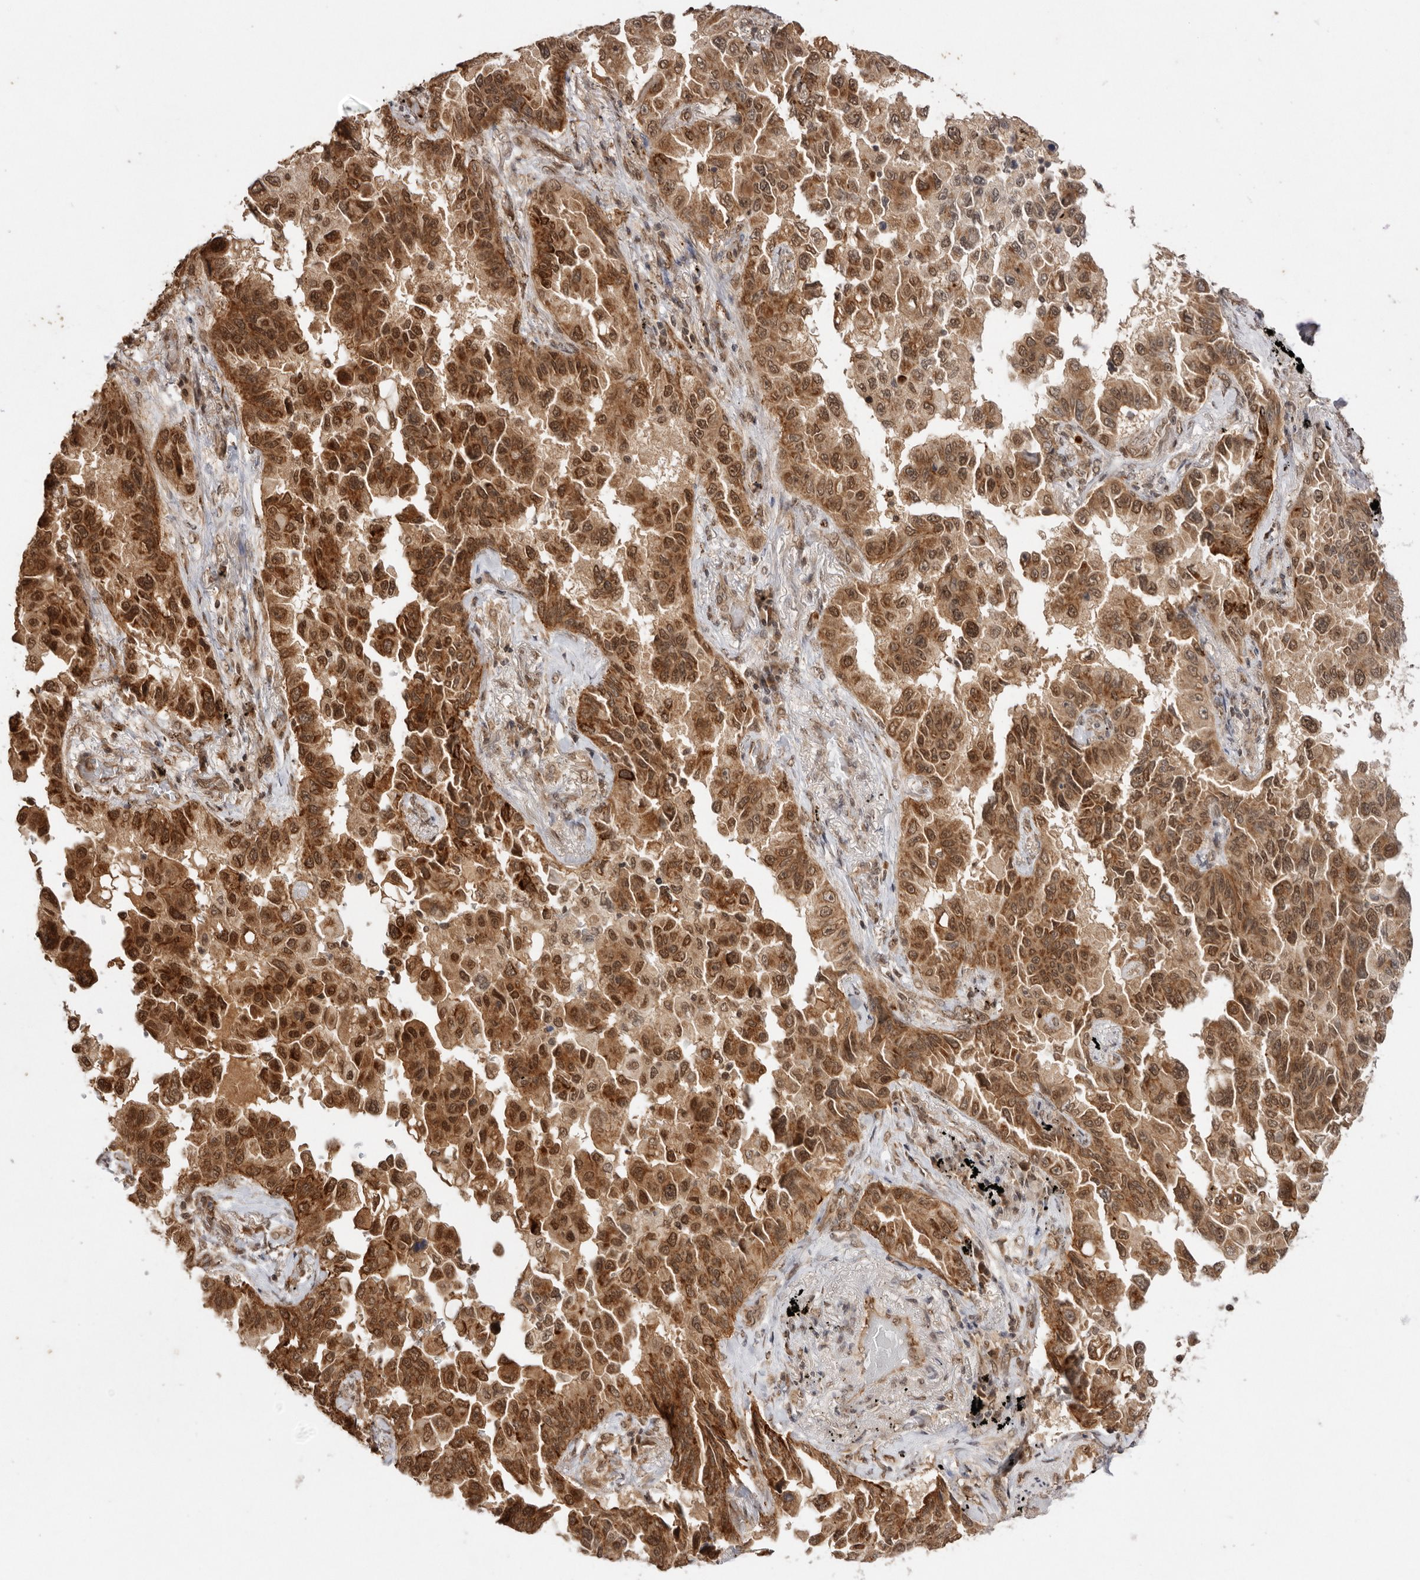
{"staining": {"intensity": "strong", "quantity": ">75%", "location": "cytoplasmic/membranous,nuclear"}, "tissue": "lung cancer", "cell_type": "Tumor cells", "image_type": "cancer", "snomed": [{"axis": "morphology", "description": "Adenocarcinoma, NOS"}, {"axis": "topography", "description": "Lung"}], "caption": "Lung cancer stained with IHC demonstrates strong cytoplasmic/membranous and nuclear positivity in approximately >75% of tumor cells.", "gene": "TARS2", "patient": {"sex": "female", "age": 67}}